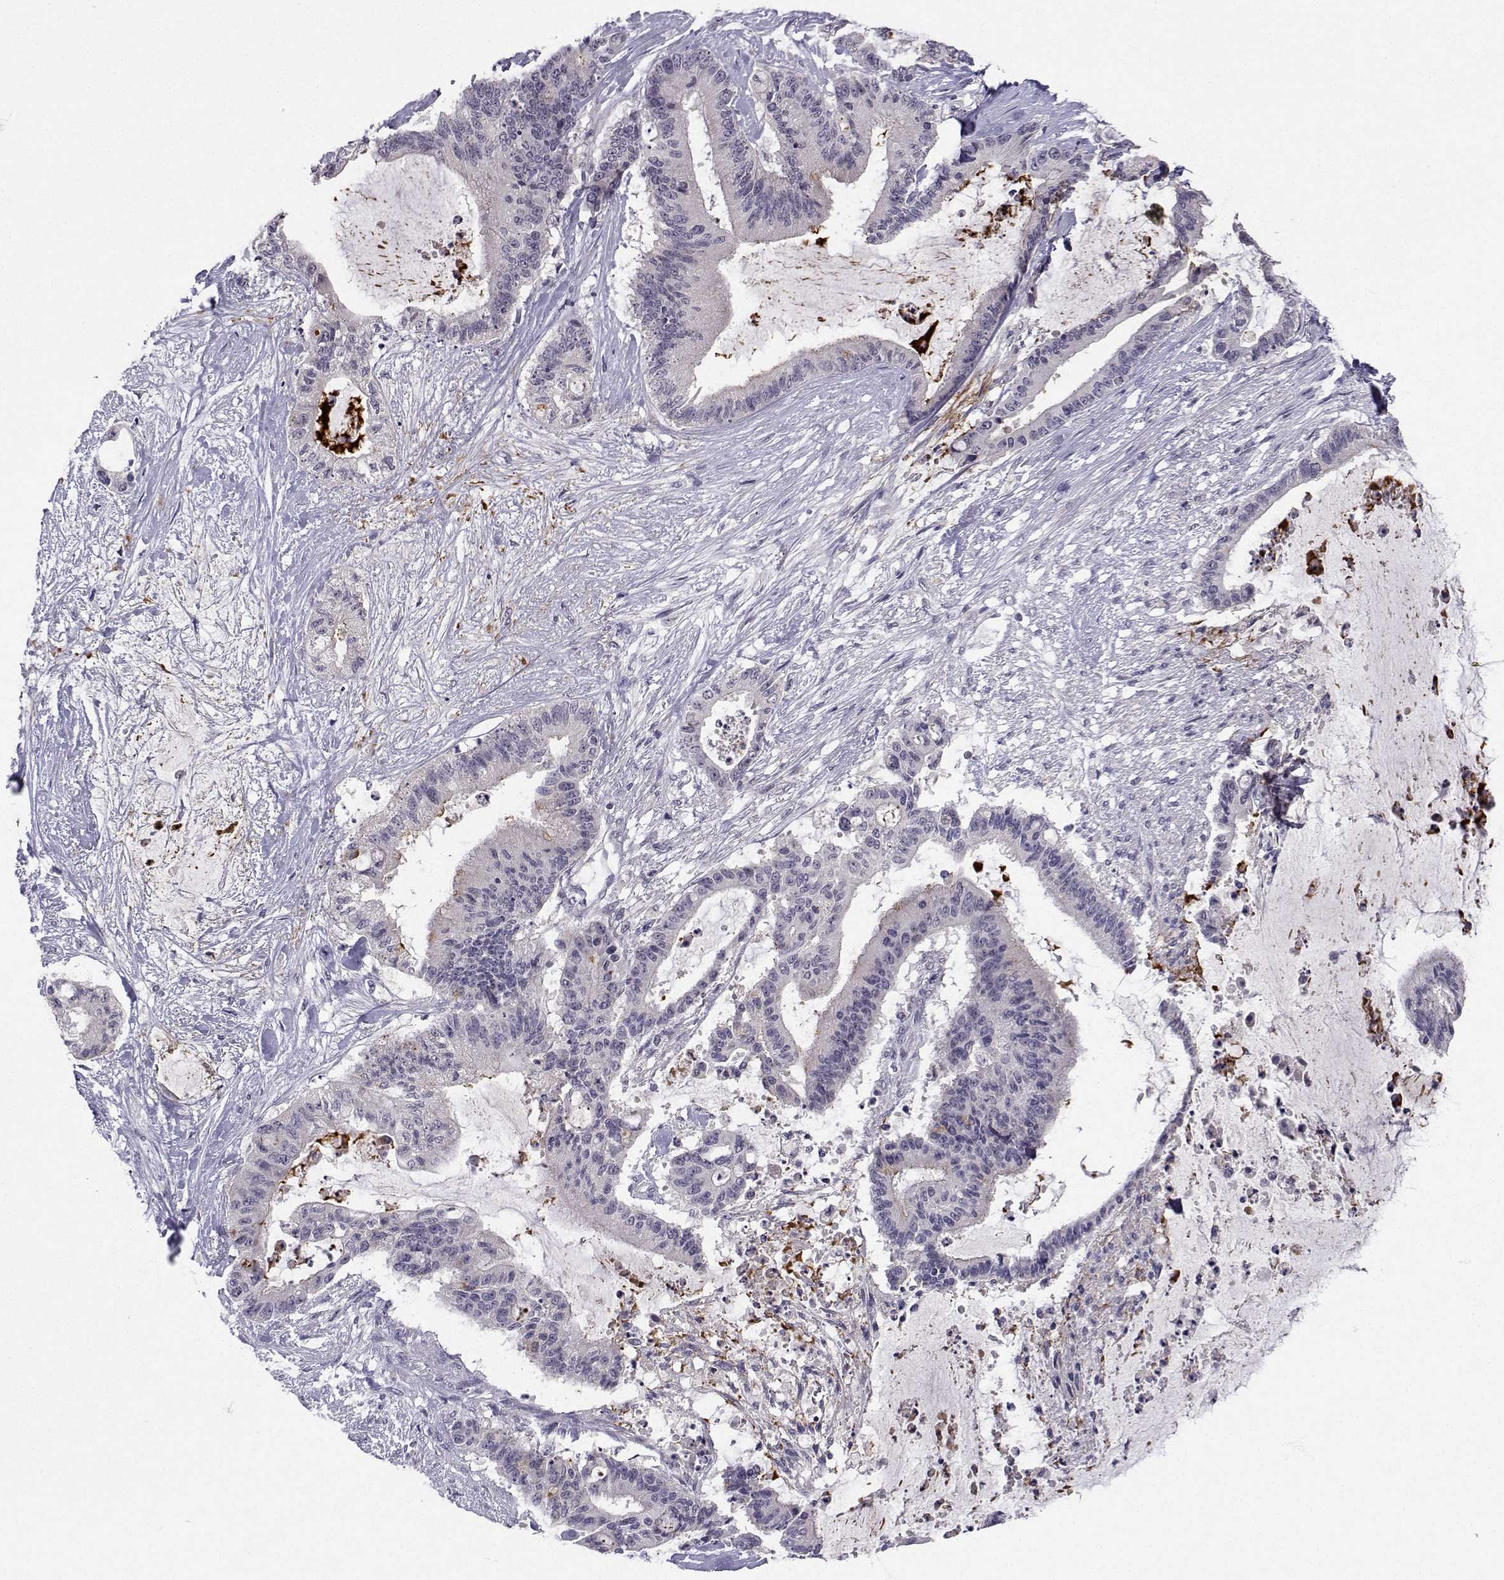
{"staining": {"intensity": "negative", "quantity": "none", "location": "none"}, "tissue": "liver cancer", "cell_type": "Tumor cells", "image_type": "cancer", "snomed": [{"axis": "morphology", "description": "Normal tissue, NOS"}, {"axis": "morphology", "description": "Cholangiocarcinoma"}, {"axis": "topography", "description": "Liver"}, {"axis": "topography", "description": "Peripheral nerve tissue"}], "caption": "An image of human liver cancer is negative for staining in tumor cells.", "gene": "SLC6A3", "patient": {"sex": "female", "age": 73}}